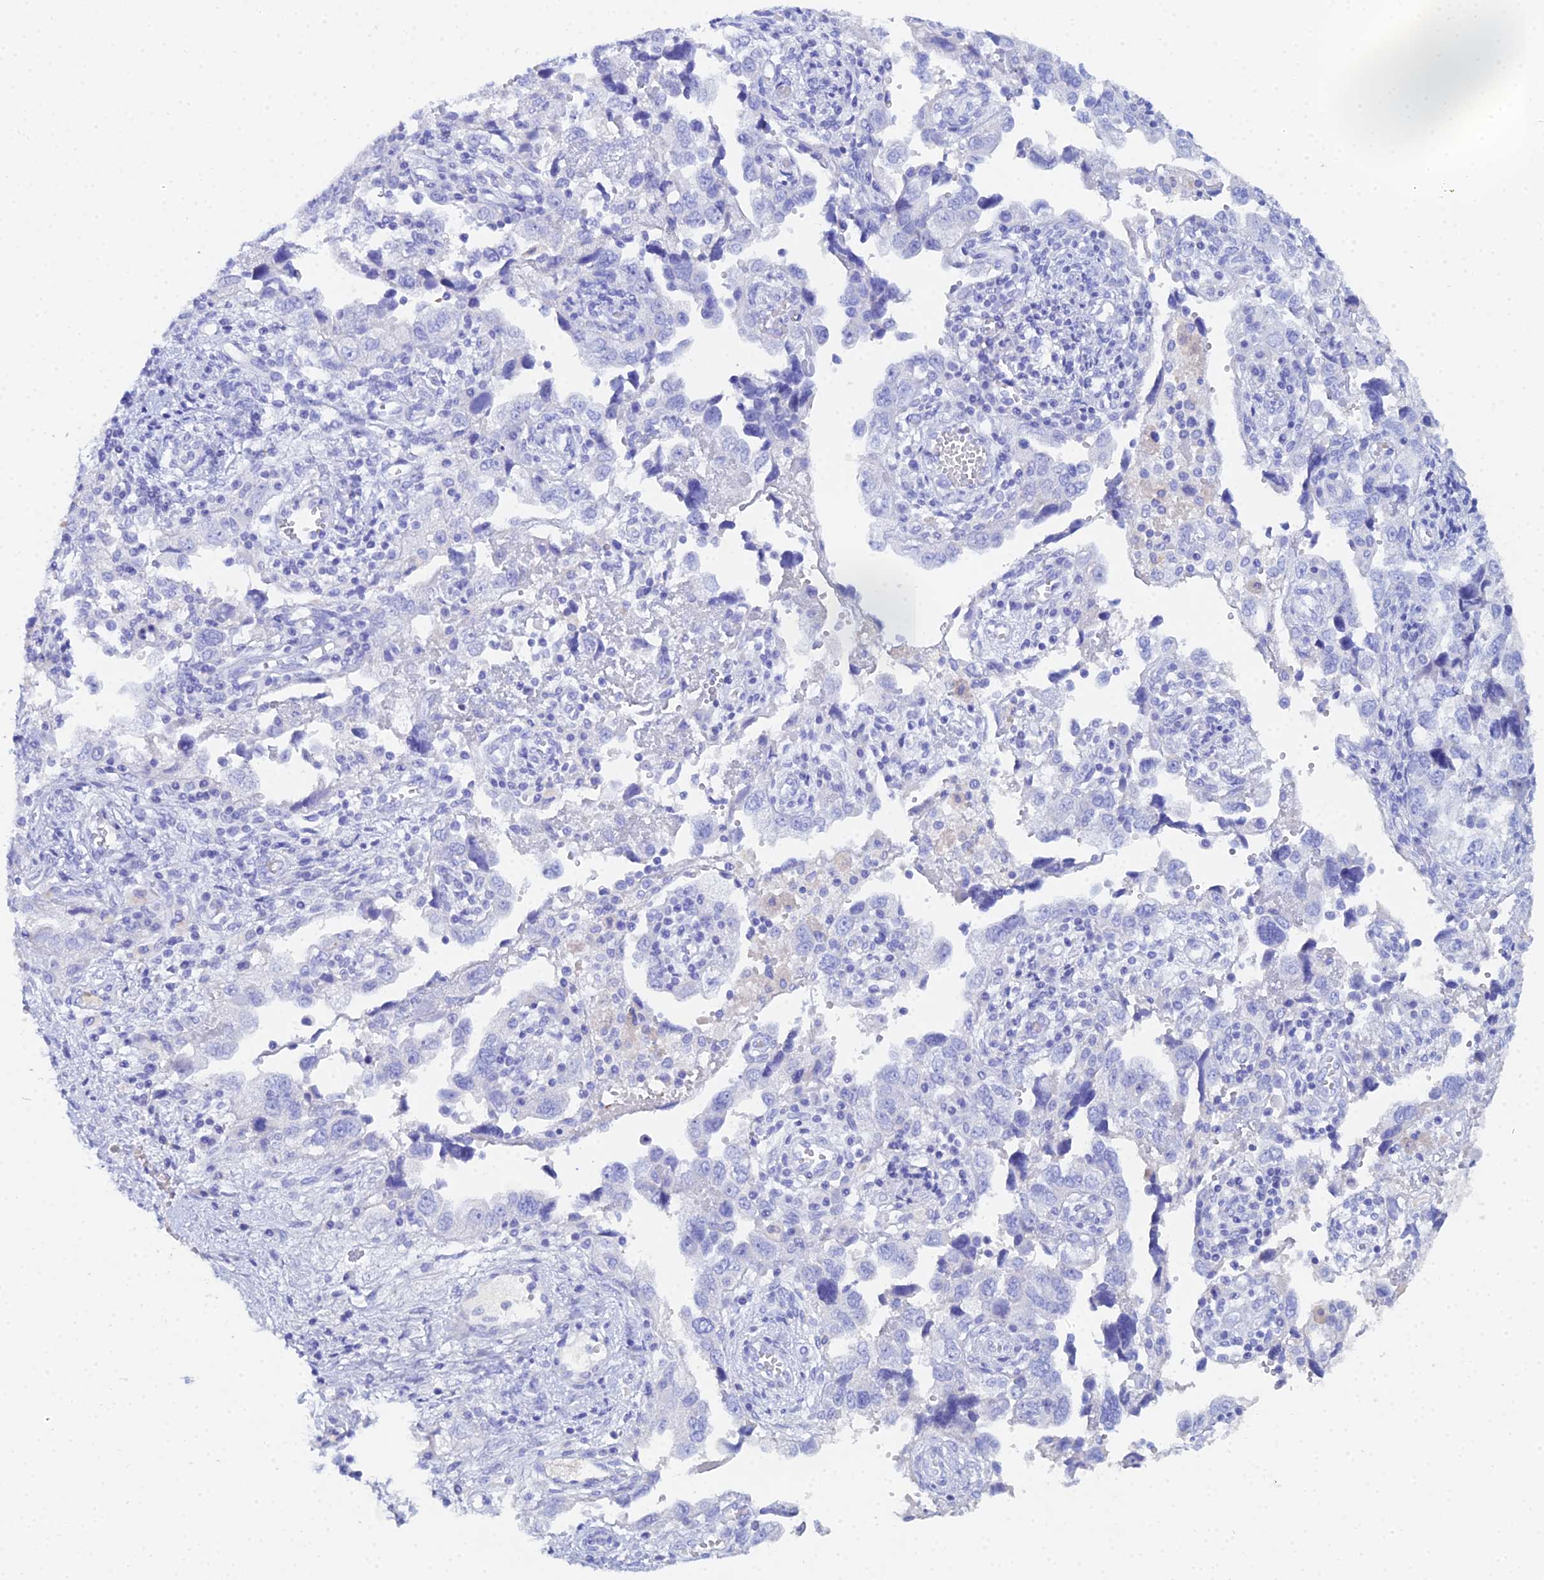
{"staining": {"intensity": "negative", "quantity": "none", "location": "none"}, "tissue": "ovarian cancer", "cell_type": "Tumor cells", "image_type": "cancer", "snomed": [{"axis": "morphology", "description": "Carcinoma, NOS"}, {"axis": "morphology", "description": "Cystadenocarcinoma, serous, NOS"}, {"axis": "topography", "description": "Ovary"}], "caption": "Tumor cells are negative for protein expression in human ovarian cancer (serous cystadenocarcinoma).", "gene": "CELA3A", "patient": {"sex": "female", "age": 69}}